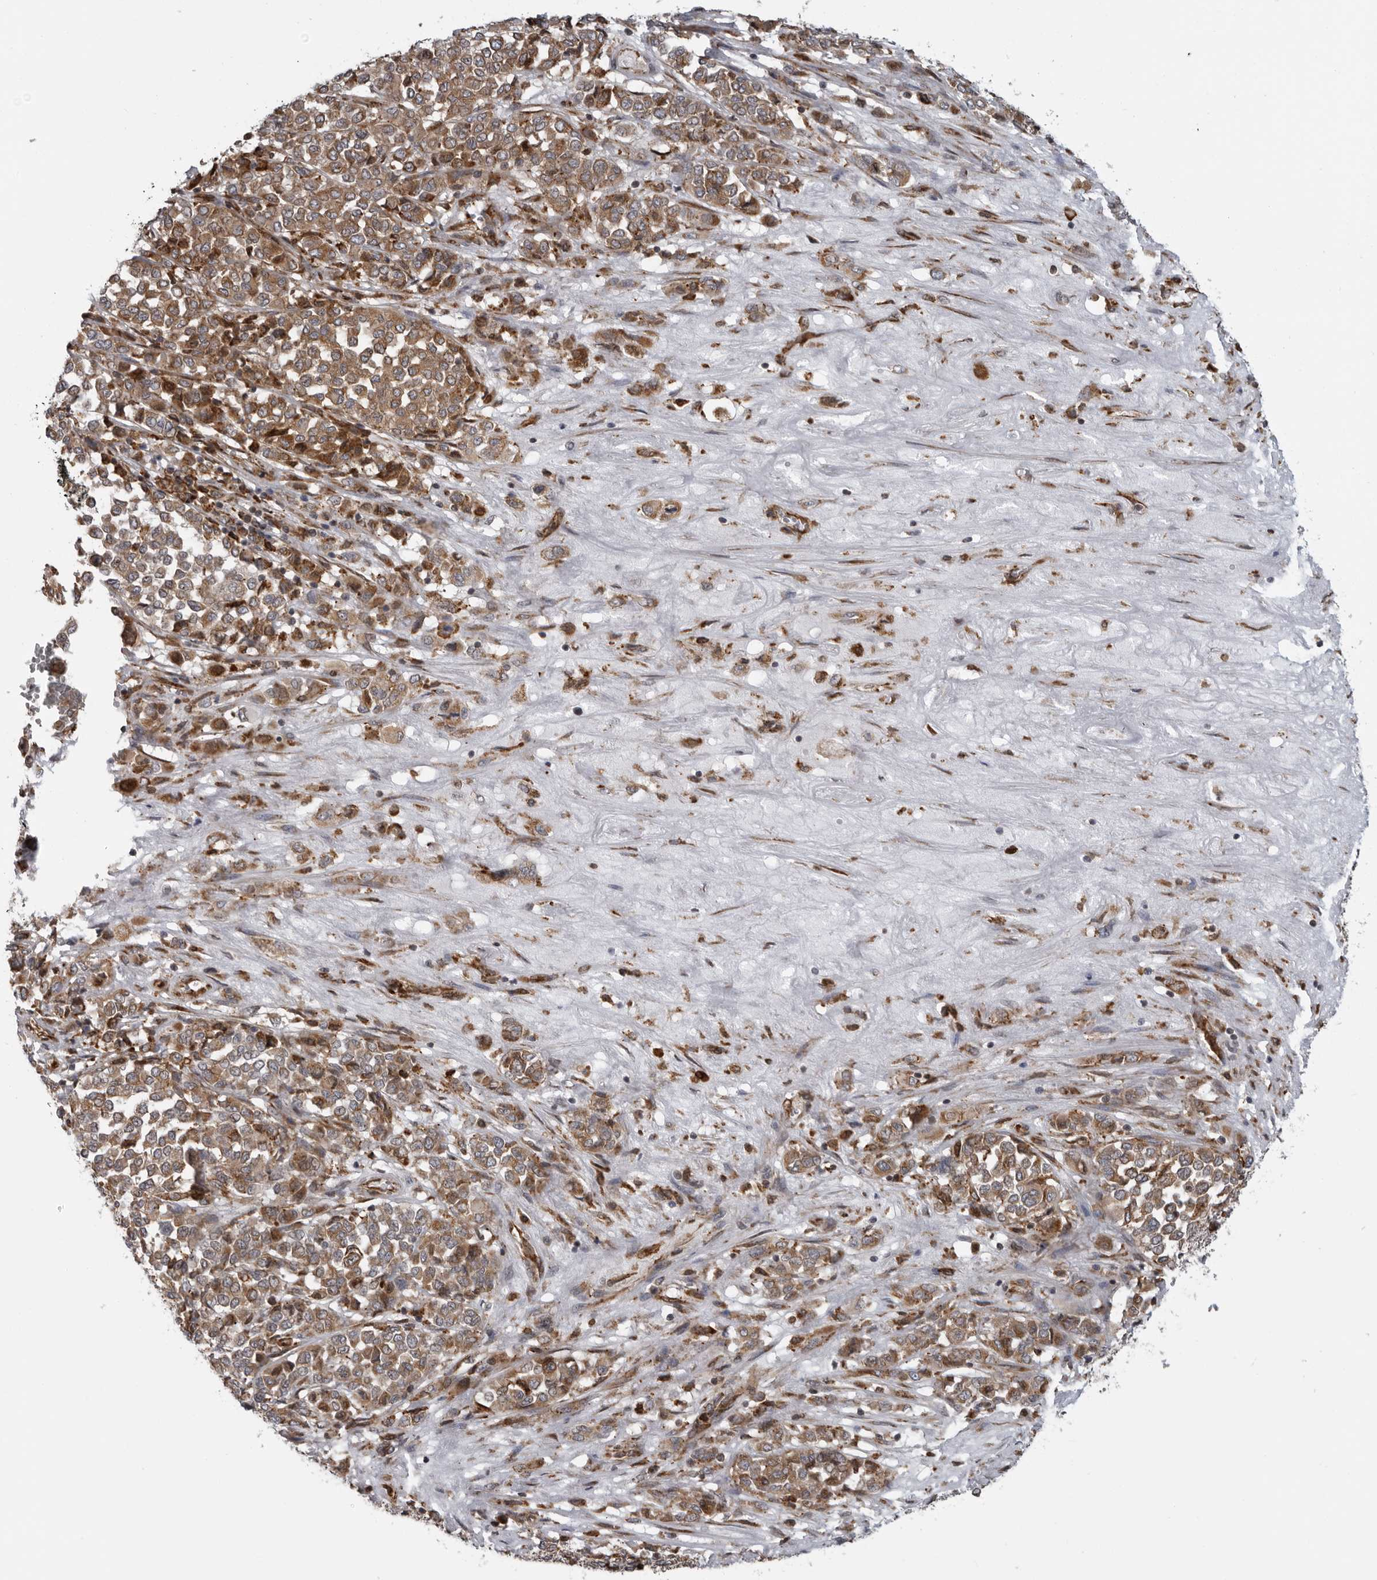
{"staining": {"intensity": "moderate", "quantity": ">75%", "location": "cytoplasmic/membranous"}, "tissue": "melanoma", "cell_type": "Tumor cells", "image_type": "cancer", "snomed": [{"axis": "morphology", "description": "Malignant melanoma, Metastatic site"}, {"axis": "topography", "description": "Pancreas"}], "caption": "Protein staining reveals moderate cytoplasmic/membranous expression in about >75% of tumor cells in malignant melanoma (metastatic site).", "gene": "ALPK2", "patient": {"sex": "female", "age": 30}}